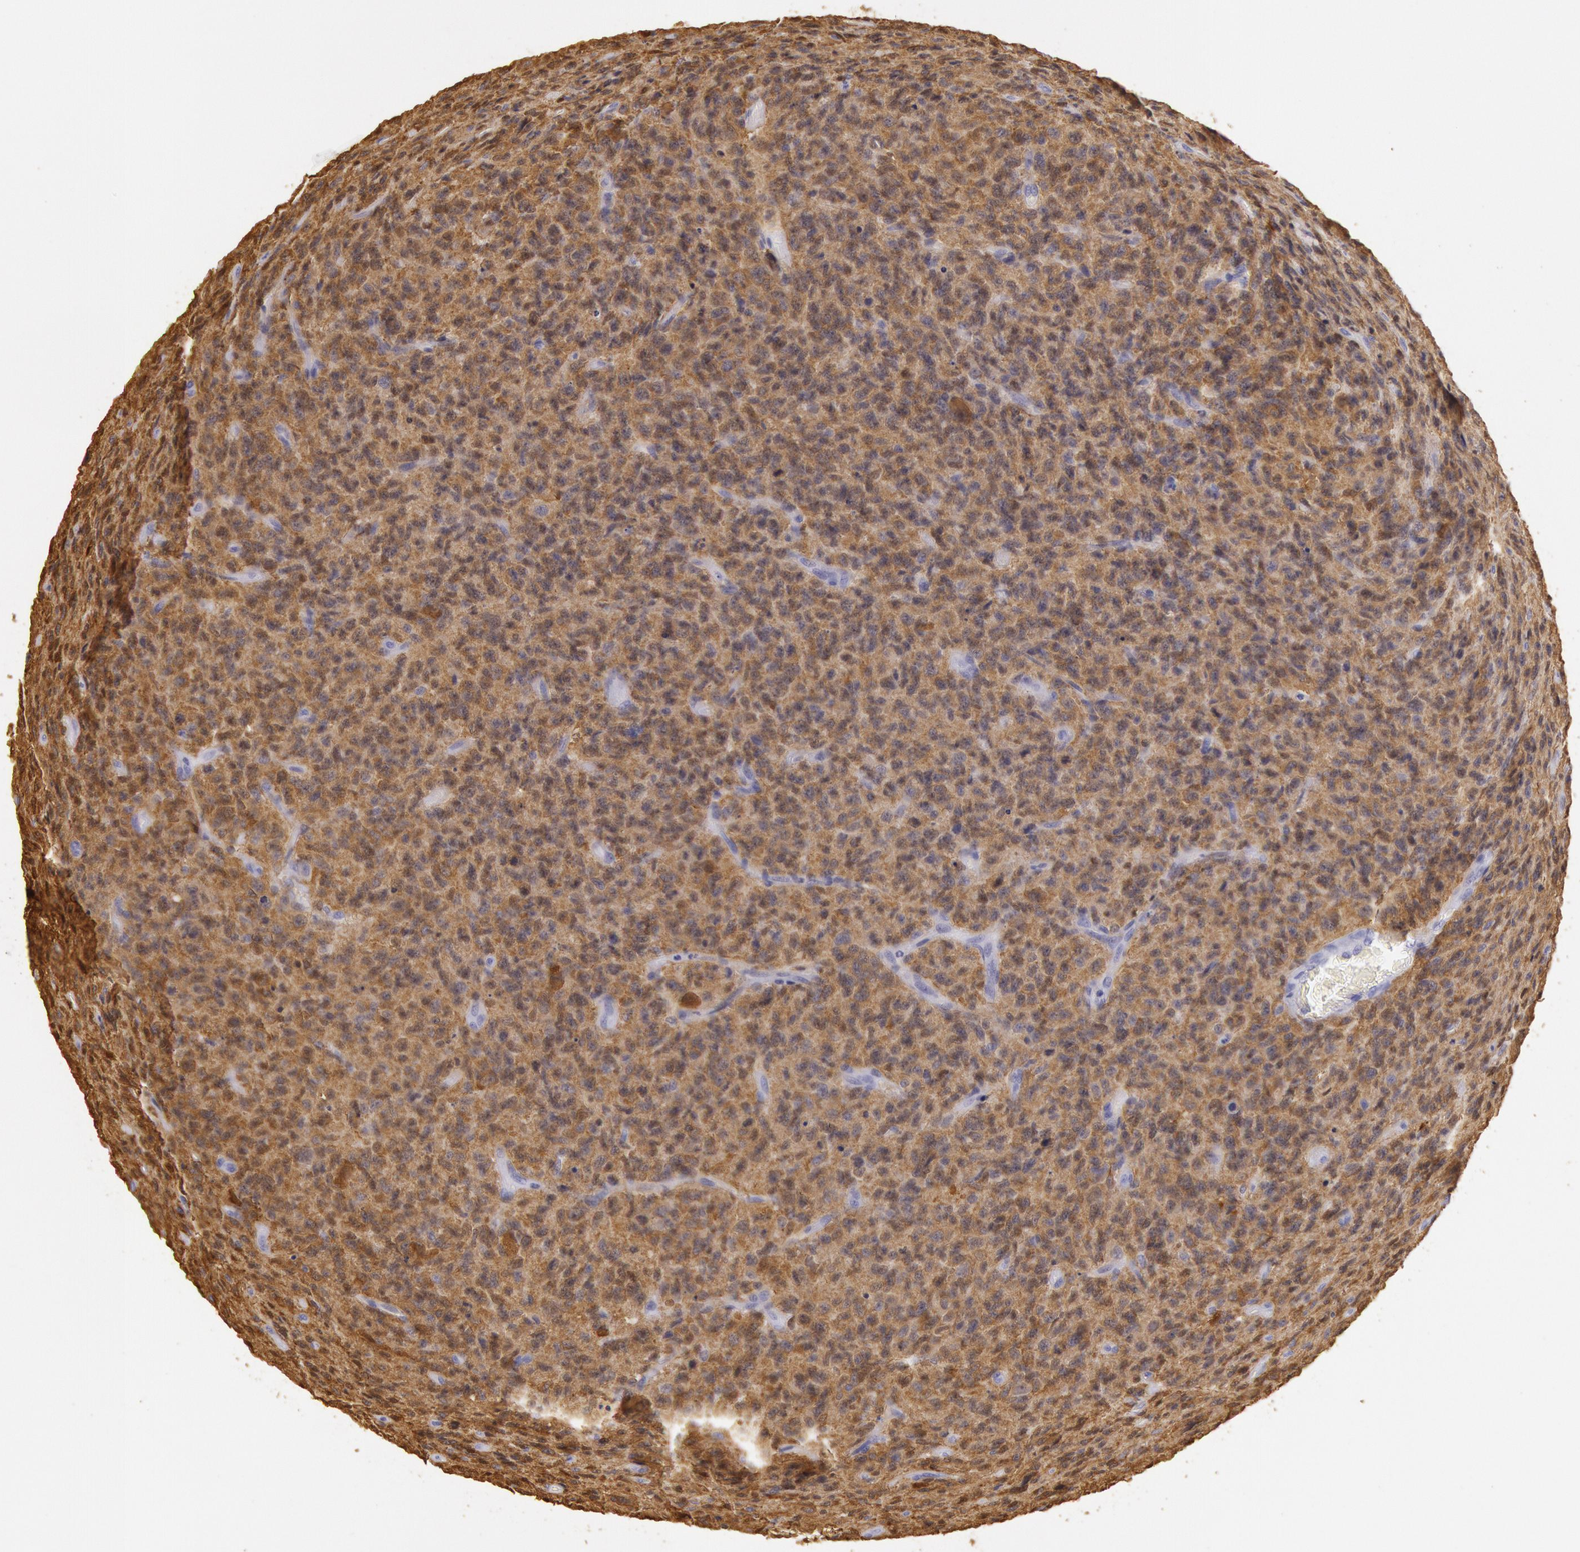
{"staining": {"intensity": "moderate", "quantity": ">75%", "location": "cytoplasmic/membranous,nuclear"}, "tissue": "glioma", "cell_type": "Tumor cells", "image_type": "cancer", "snomed": [{"axis": "morphology", "description": "Glioma, malignant, High grade"}, {"axis": "topography", "description": "Brain"}], "caption": "Protein expression analysis of human glioma reveals moderate cytoplasmic/membranous and nuclear expression in approximately >75% of tumor cells.", "gene": "CKB", "patient": {"sex": "male", "age": 36}}